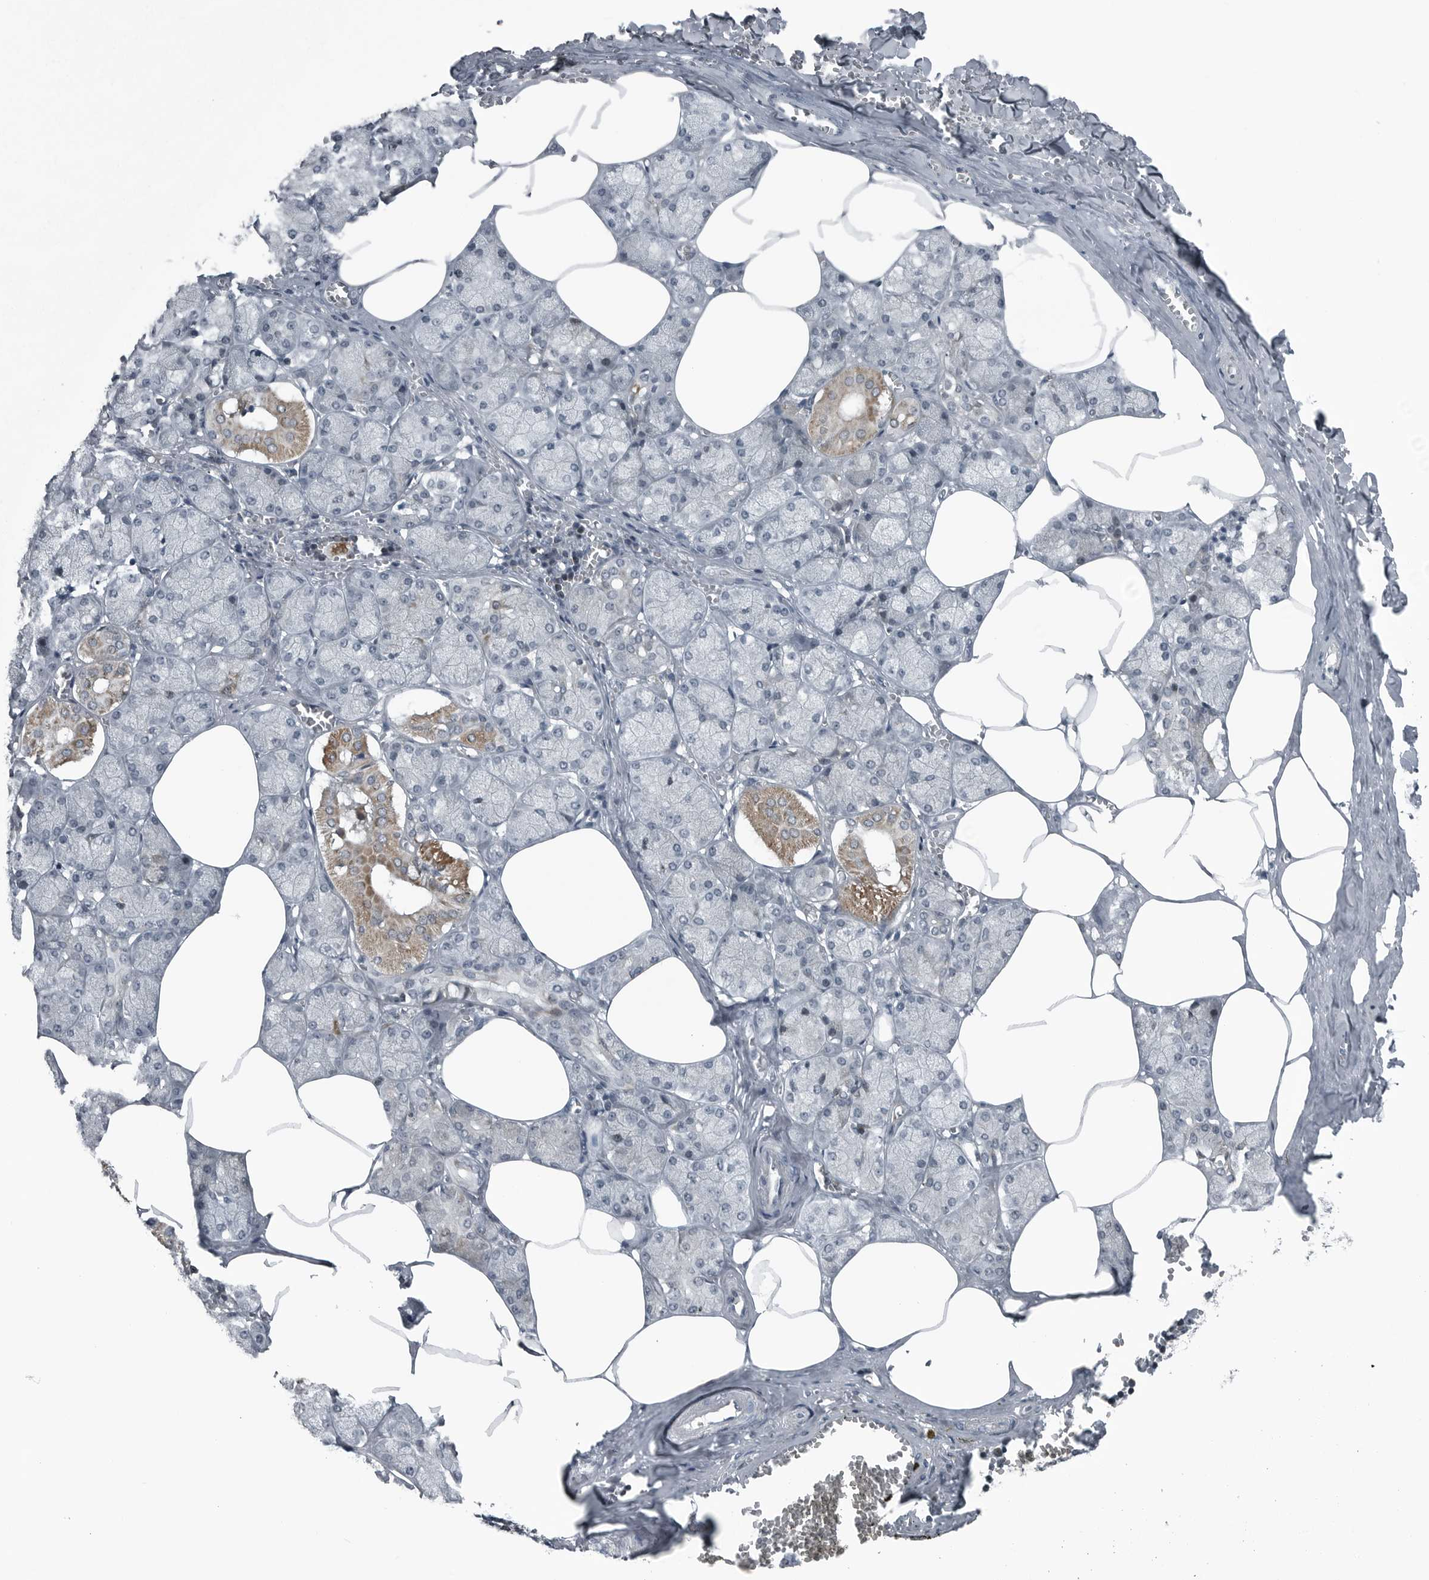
{"staining": {"intensity": "moderate", "quantity": "<25%", "location": "cytoplasmic/membranous"}, "tissue": "salivary gland", "cell_type": "Glandular cells", "image_type": "normal", "snomed": [{"axis": "morphology", "description": "Normal tissue, NOS"}, {"axis": "topography", "description": "Salivary gland"}], "caption": "This is a photomicrograph of immunohistochemistry (IHC) staining of normal salivary gland, which shows moderate expression in the cytoplasmic/membranous of glandular cells.", "gene": "GAK", "patient": {"sex": "male", "age": 62}}